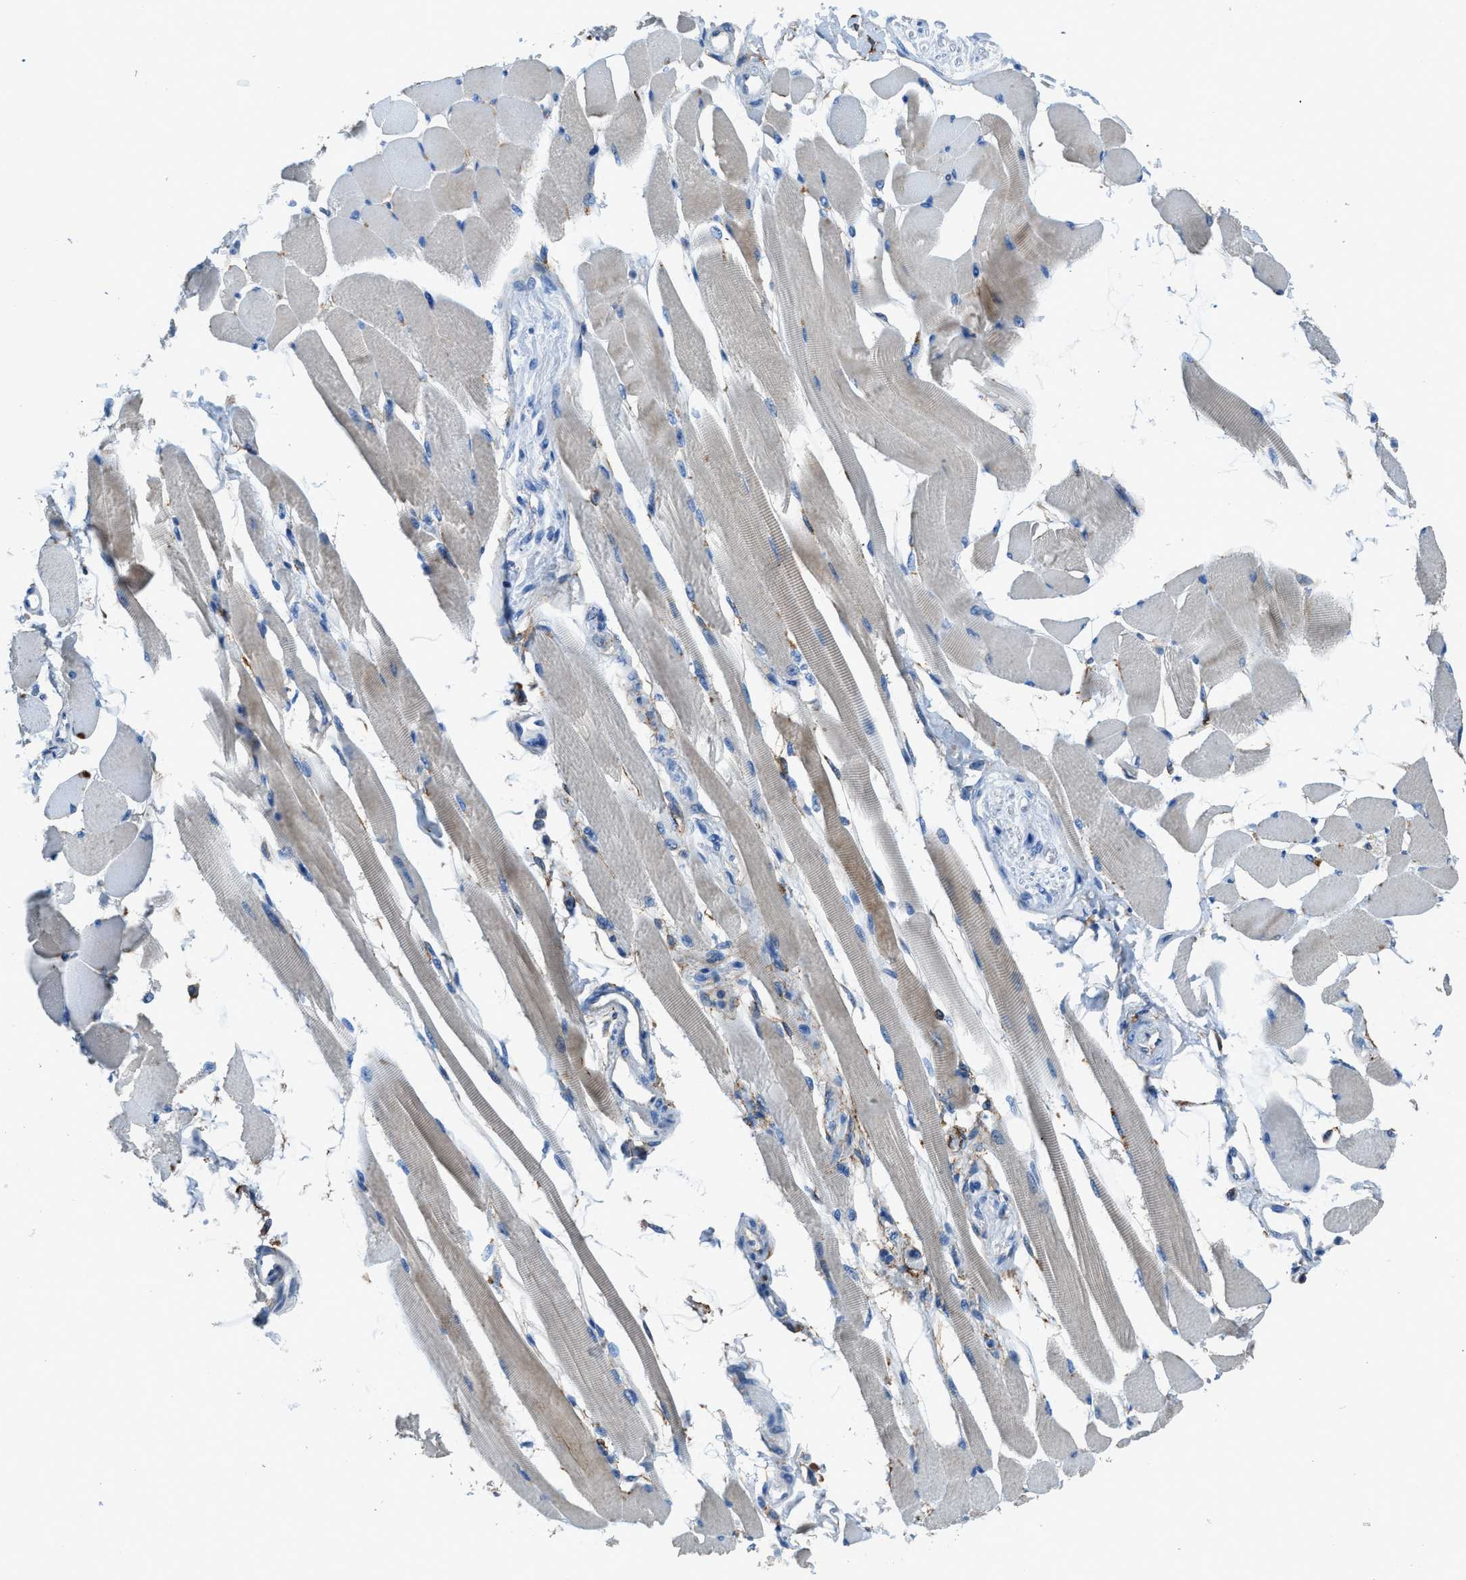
{"staining": {"intensity": "weak", "quantity": "<25%", "location": "cytoplasmic/membranous"}, "tissue": "skeletal muscle", "cell_type": "Myocytes", "image_type": "normal", "snomed": [{"axis": "morphology", "description": "Normal tissue, NOS"}, {"axis": "topography", "description": "Skeletal muscle"}, {"axis": "topography", "description": "Peripheral nerve tissue"}], "caption": "Skeletal muscle stained for a protein using immunohistochemistry shows no expression myocytes.", "gene": "PTGFRN", "patient": {"sex": "female", "age": 84}}